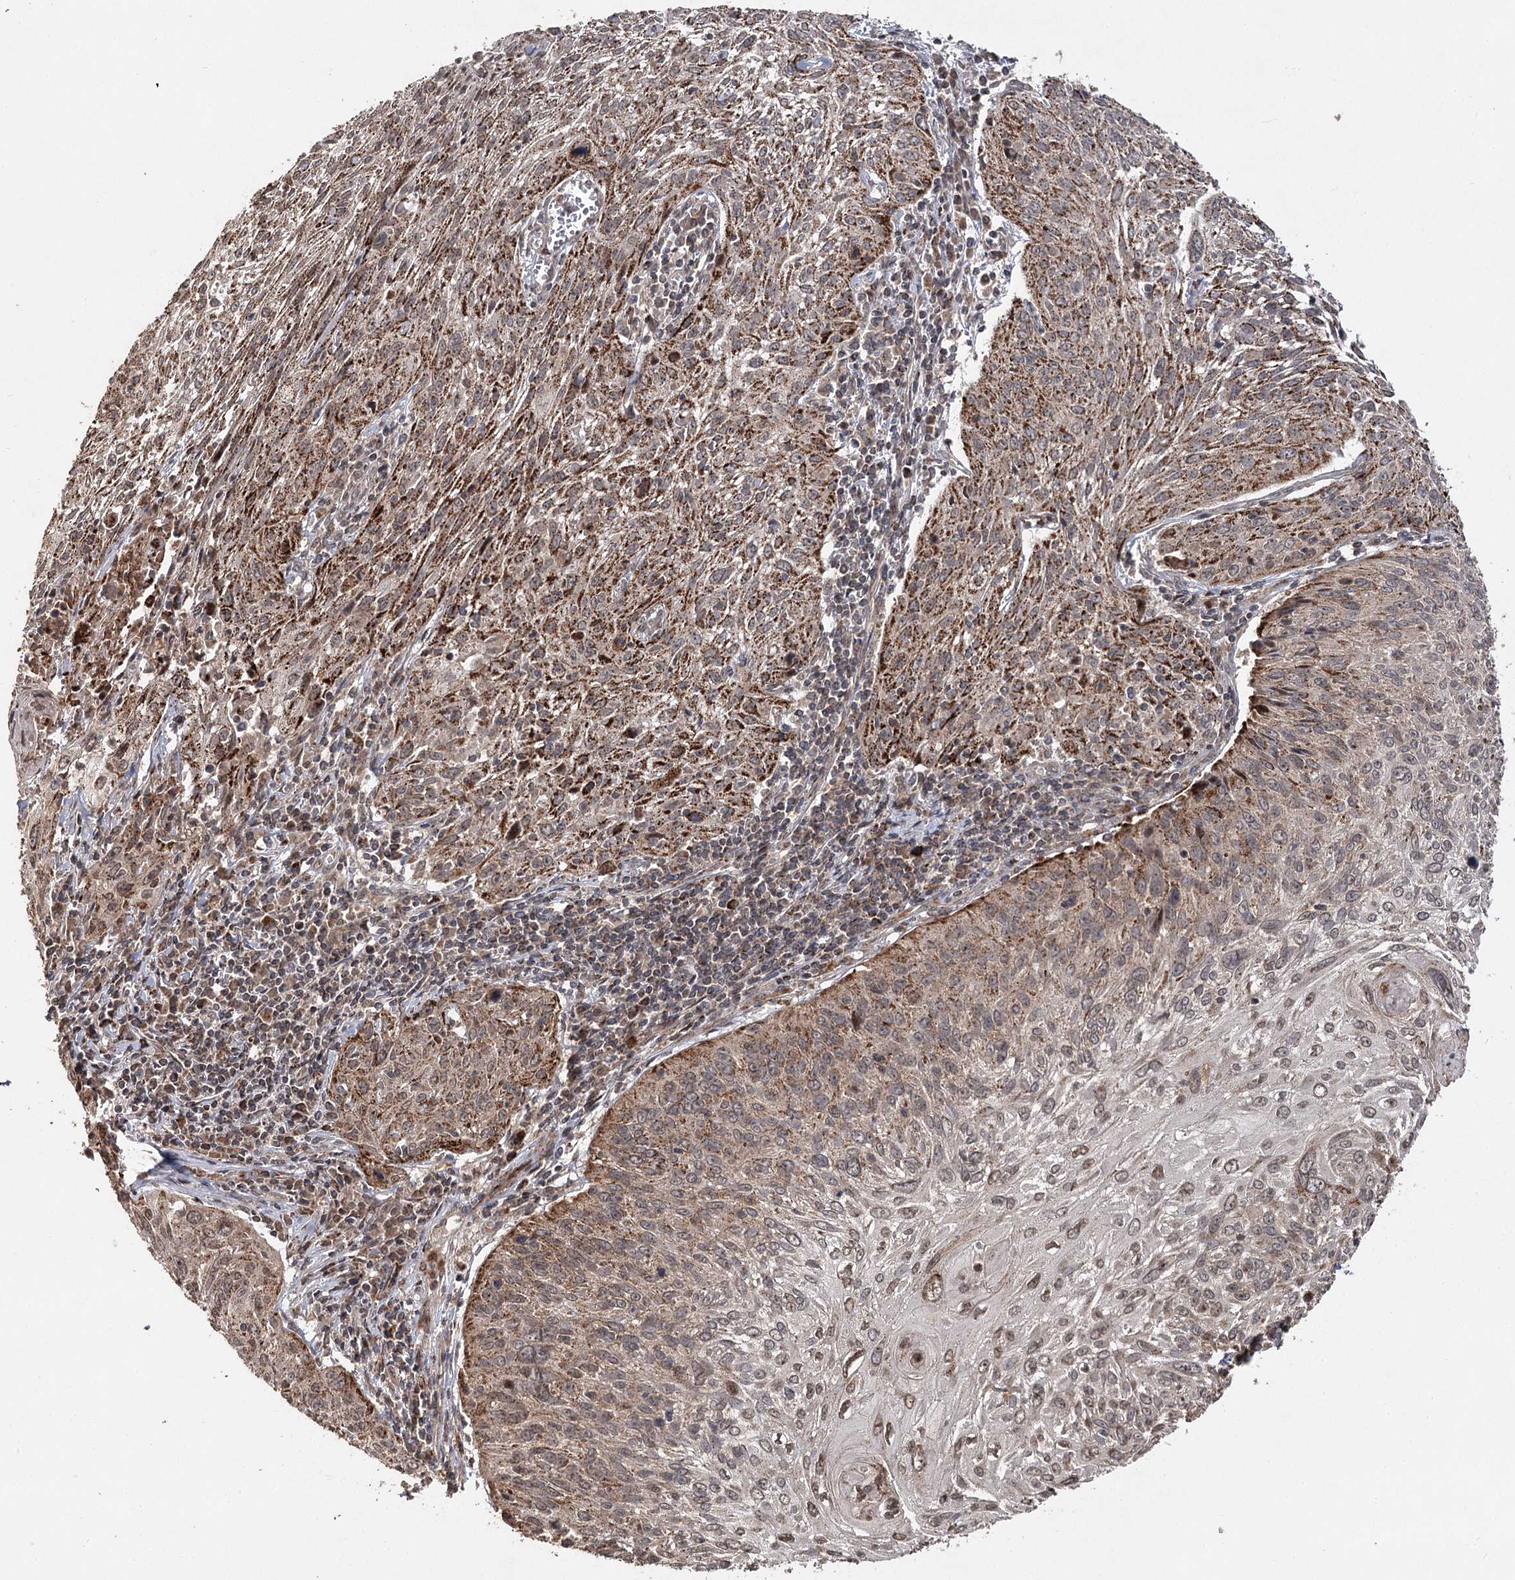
{"staining": {"intensity": "moderate", "quantity": ">75%", "location": "cytoplasmic/membranous"}, "tissue": "cervical cancer", "cell_type": "Tumor cells", "image_type": "cancer", "snomed": [{"axis": "morphology", "description": "Squamous cell carcinoma, NOS"}, {"axis": "topography", "description": "Cervix"}], "caption": "Squamous cell carcinoma (cervical) was stained to show a protein in brown. There is medium levels of moderate cytoplasmic/membranous staining in about >75% of tumor cells.", "gene": "ZNRF3", "patient": {"sex": "female", "age": 51}}